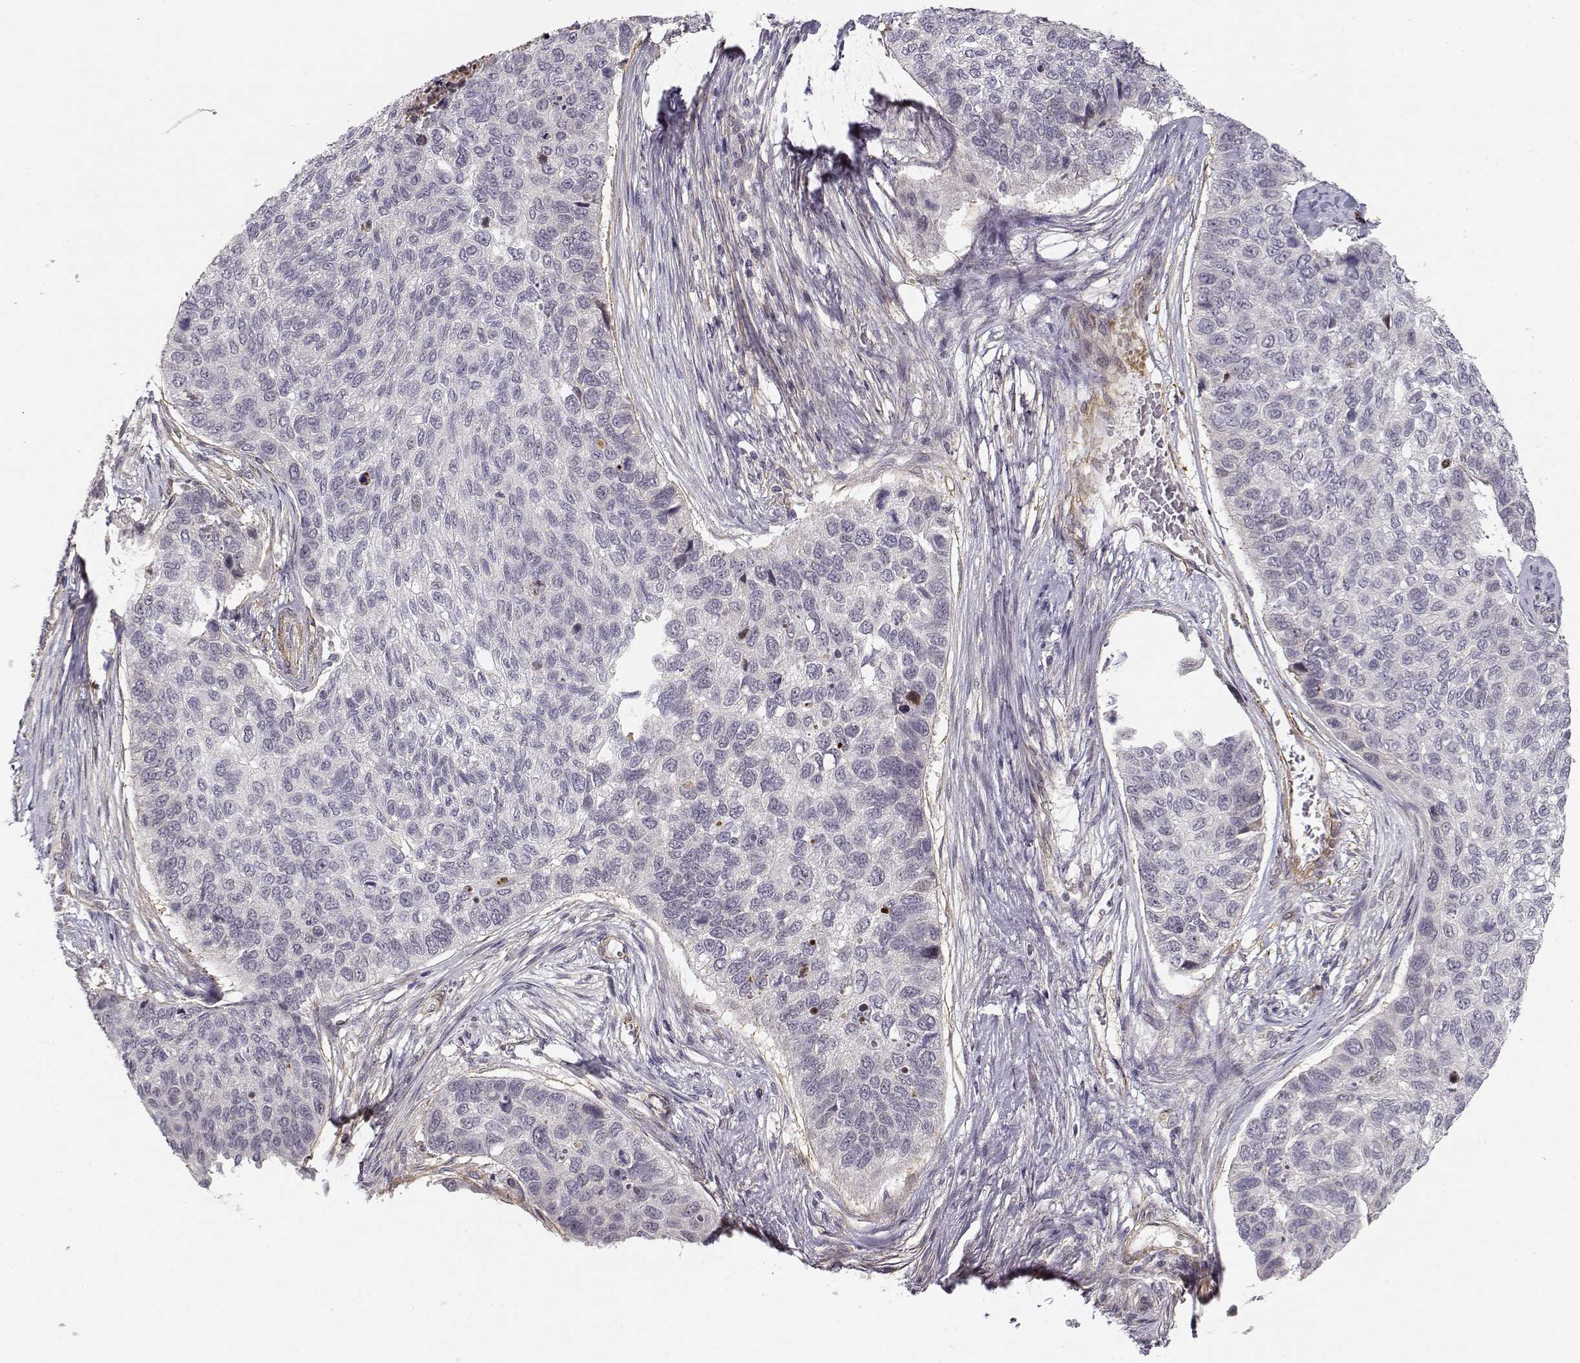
{"staining": {"intensity": "negative", "quantity": "none", "location": "none"}, "tissue": "lung cancer", "cell_type": "Tumor cells", "image_type": "cancer", "snomed": [{"axis": "morphology", "description": "Squamous cell carcinoma, NOS"}, {"axis": "topography", "description": "Lung"}], "caption": "This is an immunohistochemistry micrograph of human lung squamous cell carcinoma. There is no staining in tumor cells.", "gene": "RGS9BP", "patient": {"sex": "male", "age": 69}}